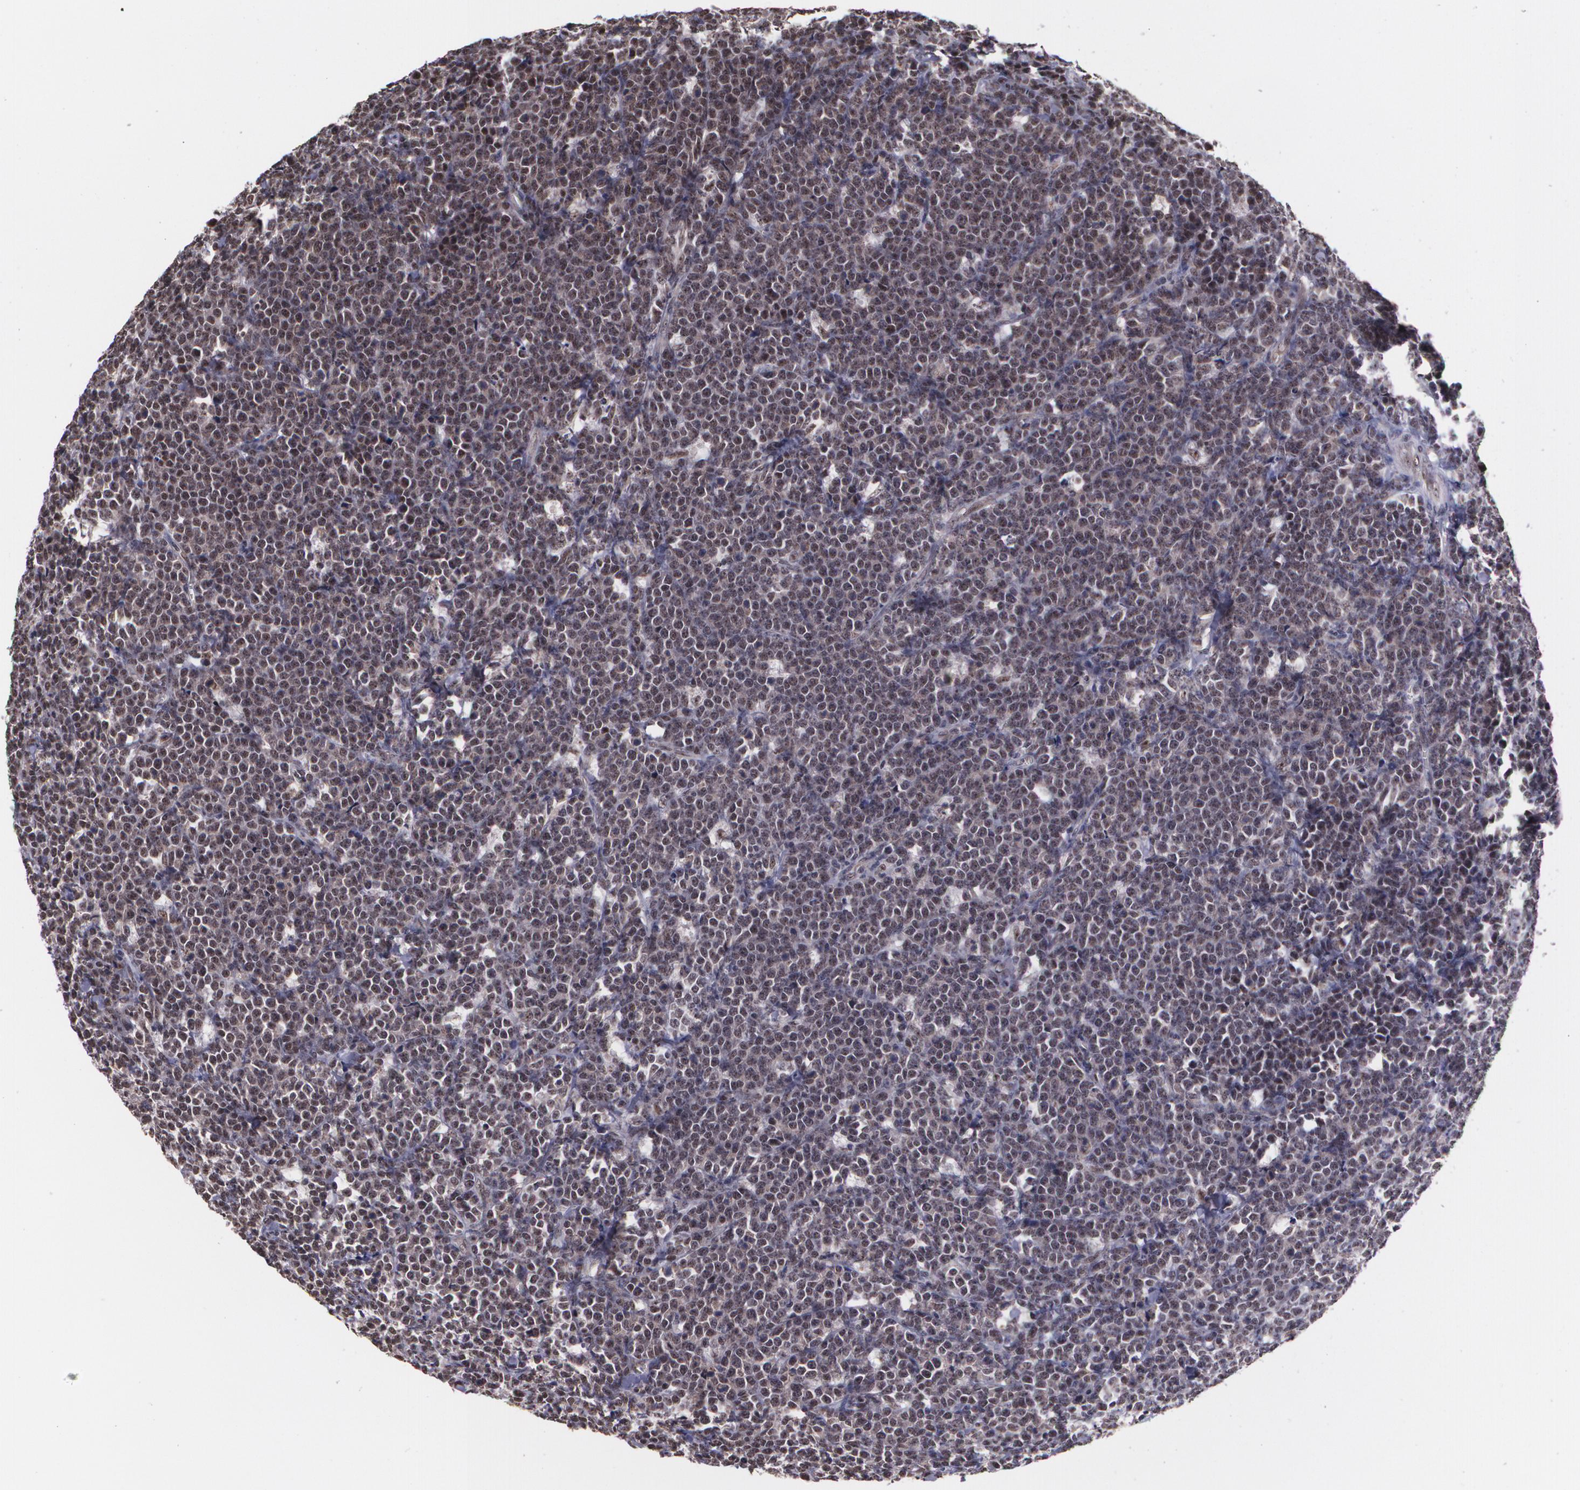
{"staining": {"intensity": "weak", "quantity": ">75%", "location": "cytoplasmic/membranous,nuclear"}, "tissue": "lymphoma", "cell_type": "Tumor cells", "image_type": "cancer", "snomed": [{"axis": "morphology", "description": "Malignant lymphoma, non-Hodgkin's type, High grade"}, {"axis": "topography", "description": "Small intestine"}, {"axis": "topography", "description": "Colon"}], "caption": "Tumor cells reveal weak cytoplasmic/membranous and nuclear staining in approximately >75% of cells in lymphoma.", "gene": "C6orf15", "patient": {"sex": "male", "age": 8}}